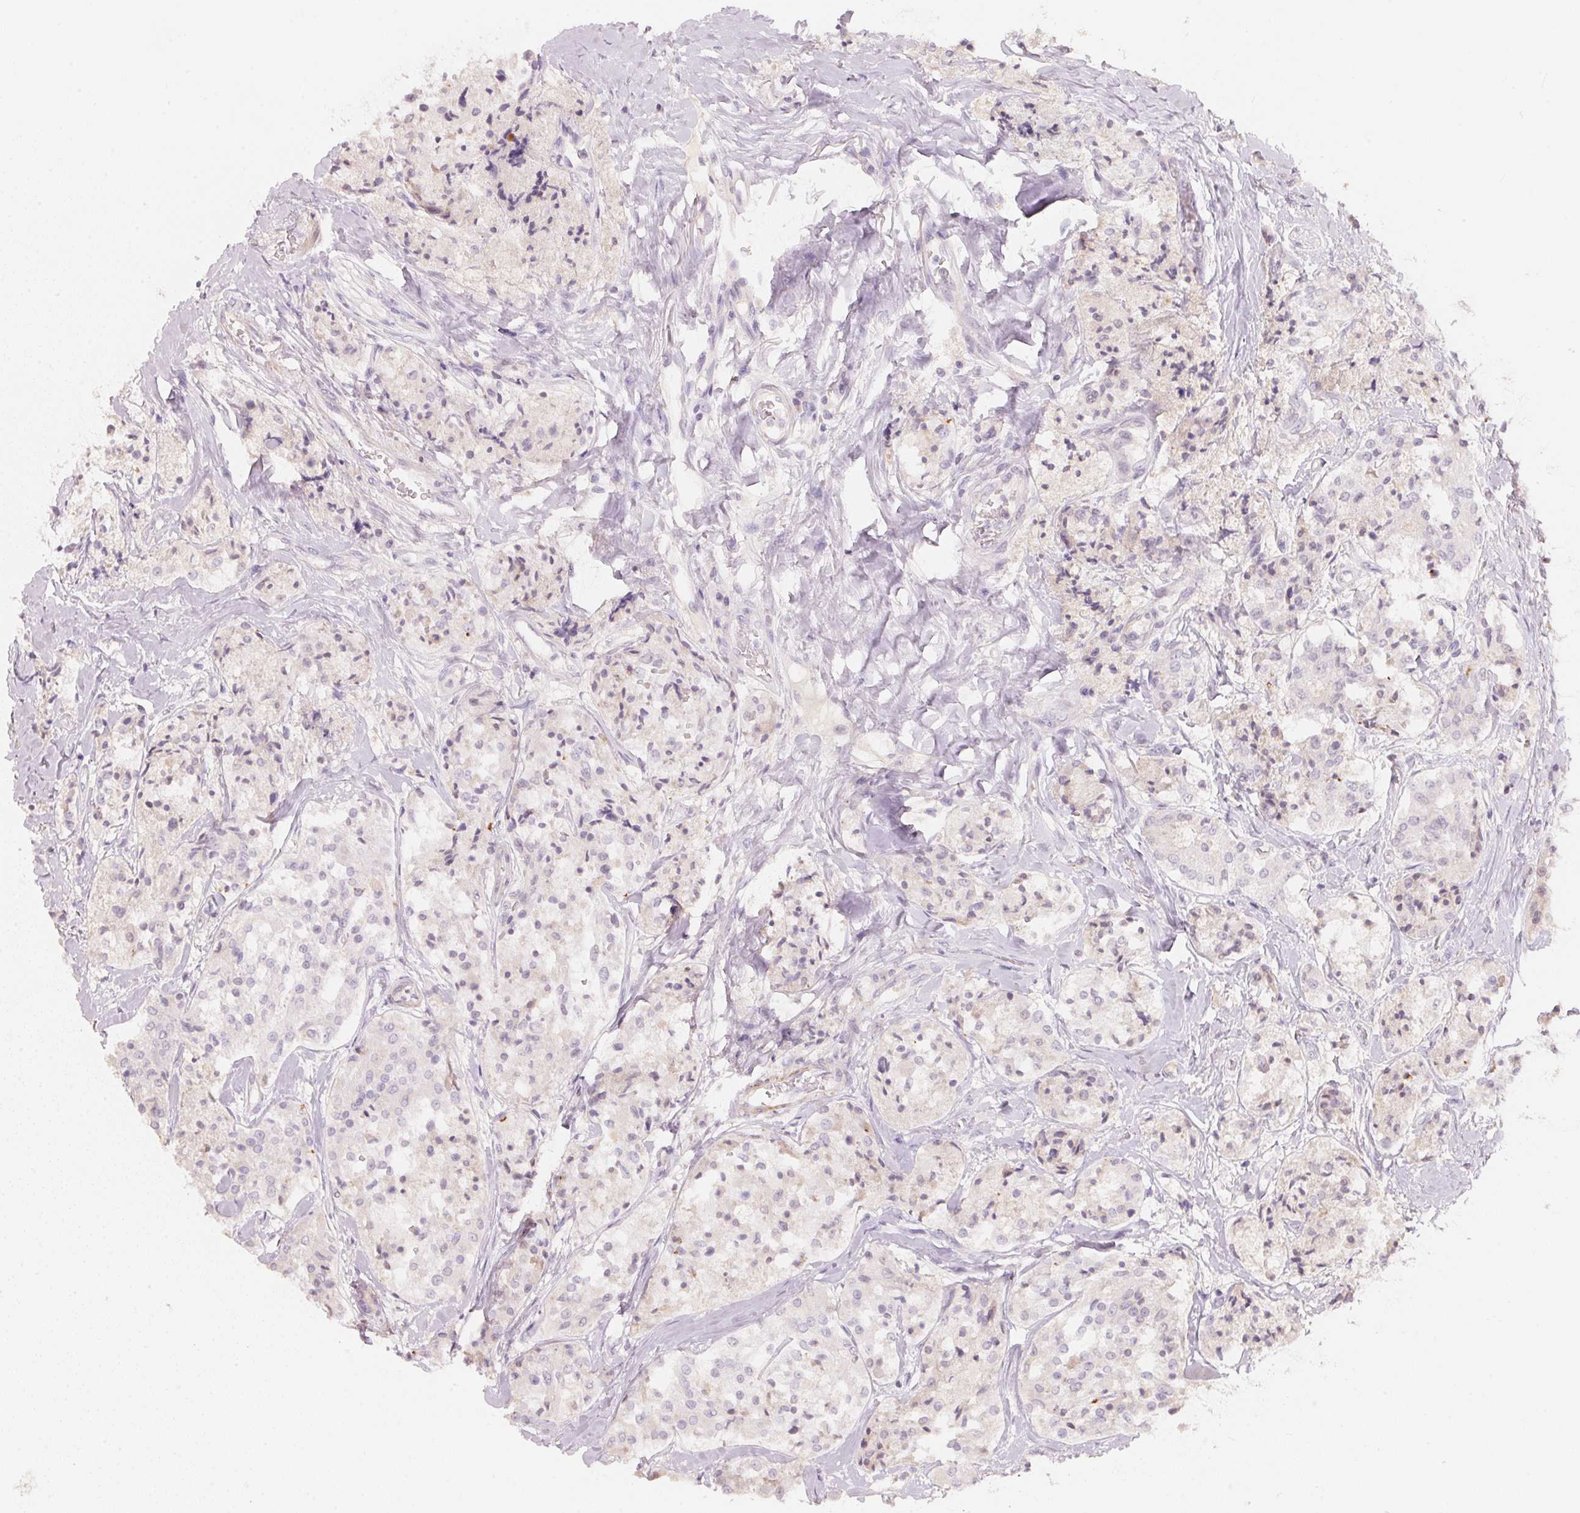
{"staining": {"intensity": "negative", "quantity": "none", "location": "none"}, "tissue": "carcinoid", "cell_type": "Tumor cells", "image_type": "cancer", "snomed": [{"axis": "morphology", "description": "Carcinoid, malignant, NOS"}, {"axis": "topography", "description": "Lung"}], "caption": "IHC micrograph of neoplastic tissue: carcinoid stained with DAB (3,3'-diaminobenzidine) exhibits no significant protein expression in tumor cells.", "gene": "TP53AIP1", "patient": {"sex": "male", "age": 71}}